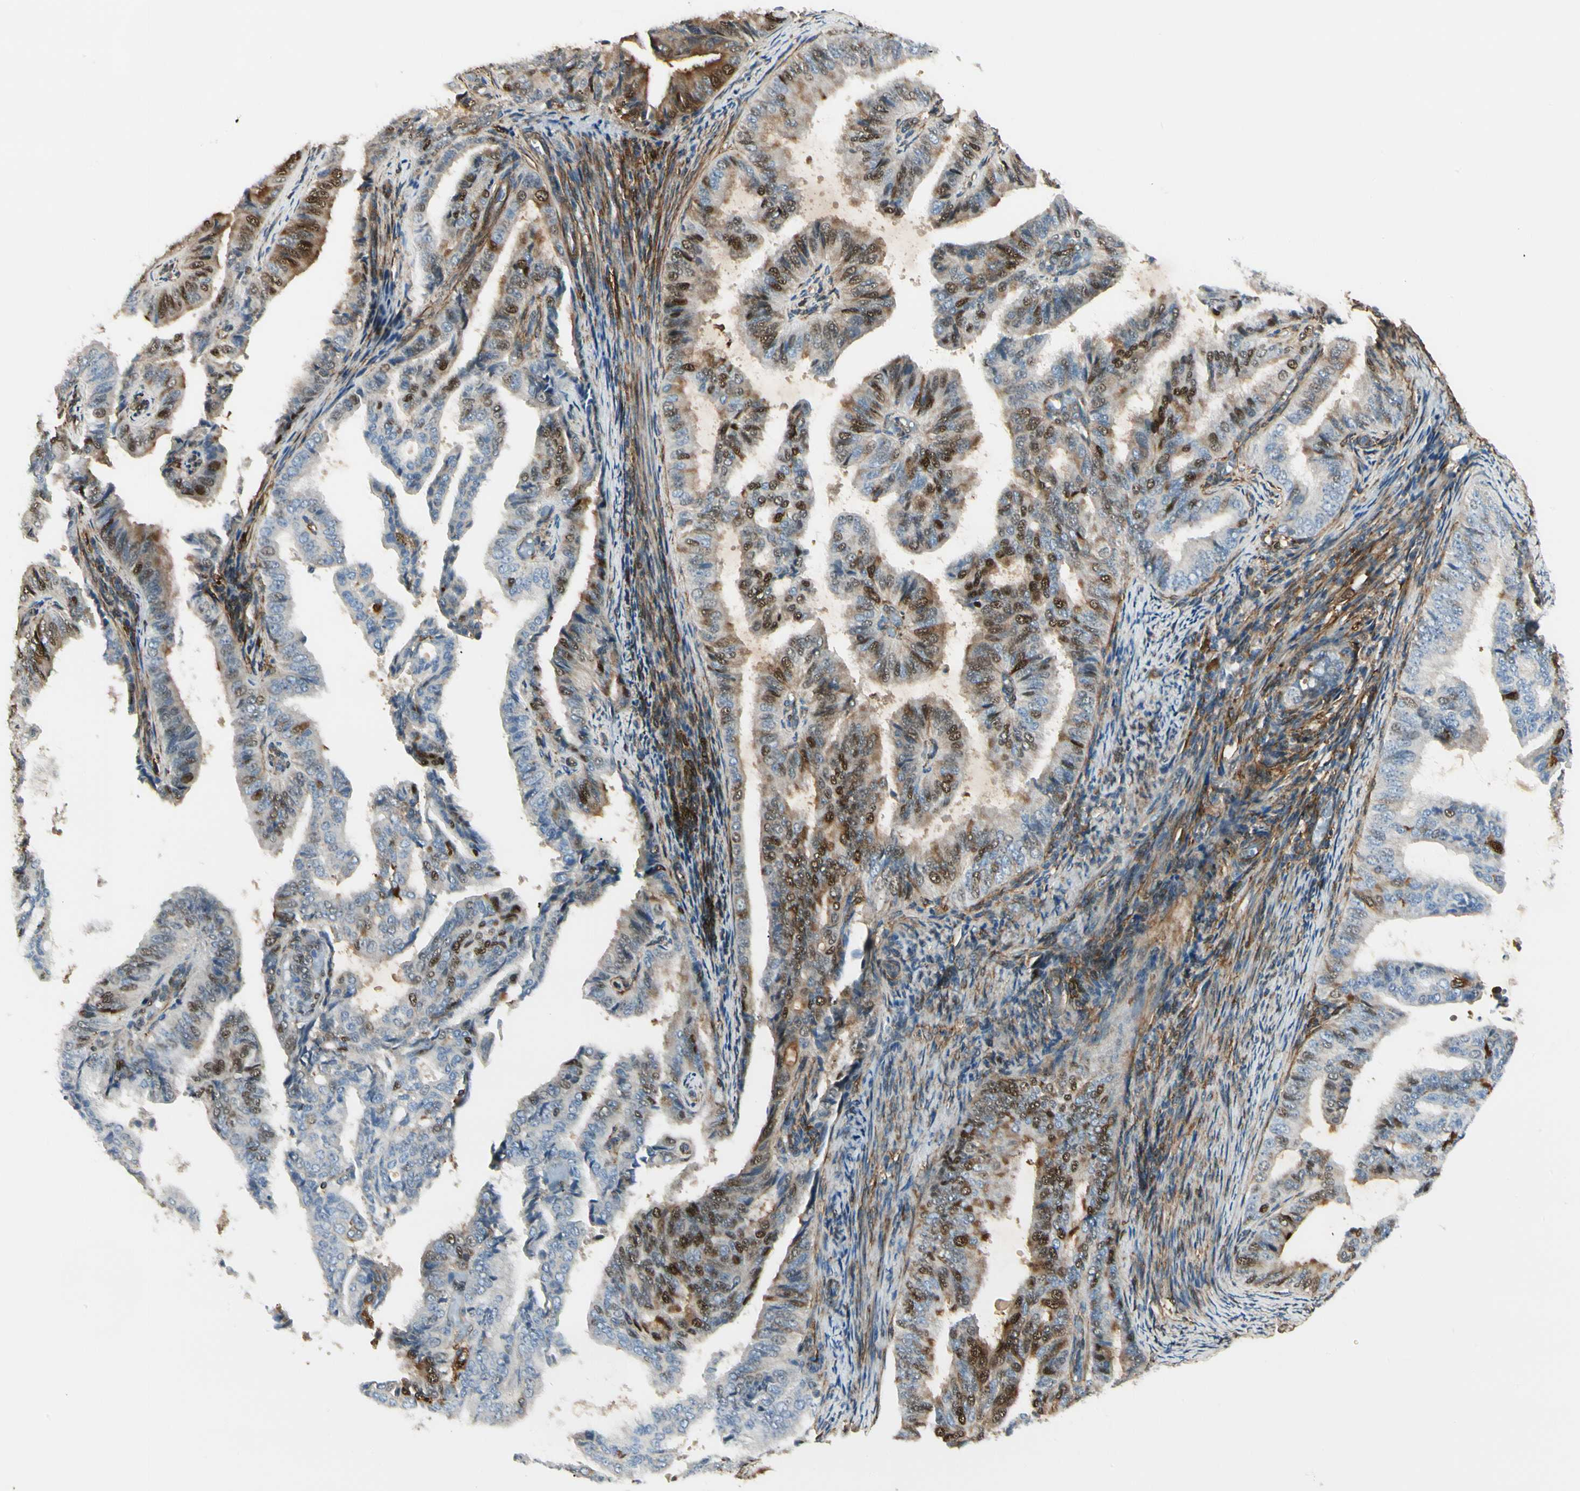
{"staining": {"intensity": "moderate", "quantity": "25%-75%", "location": "cytoplasmic/membranous,nuclear"}, "tissue": "endometrial cancer", "cell_type": "Tumor cells", "image_type": "cancer", "snomed": [{"axis": "morphology", "description": "Adenocarcinoma, NOS"}, {"axis": "topography", "description": "Endometrium"}], "caption": "IHC of human adenocarcinoma (endometrial) displays medium levels of moderate cytoplasmic/membranous and nuclear expression in about 25%-75% of tumor cells.", "gene": "FTH1", "patient": {"sex": "female", "age": 58}}